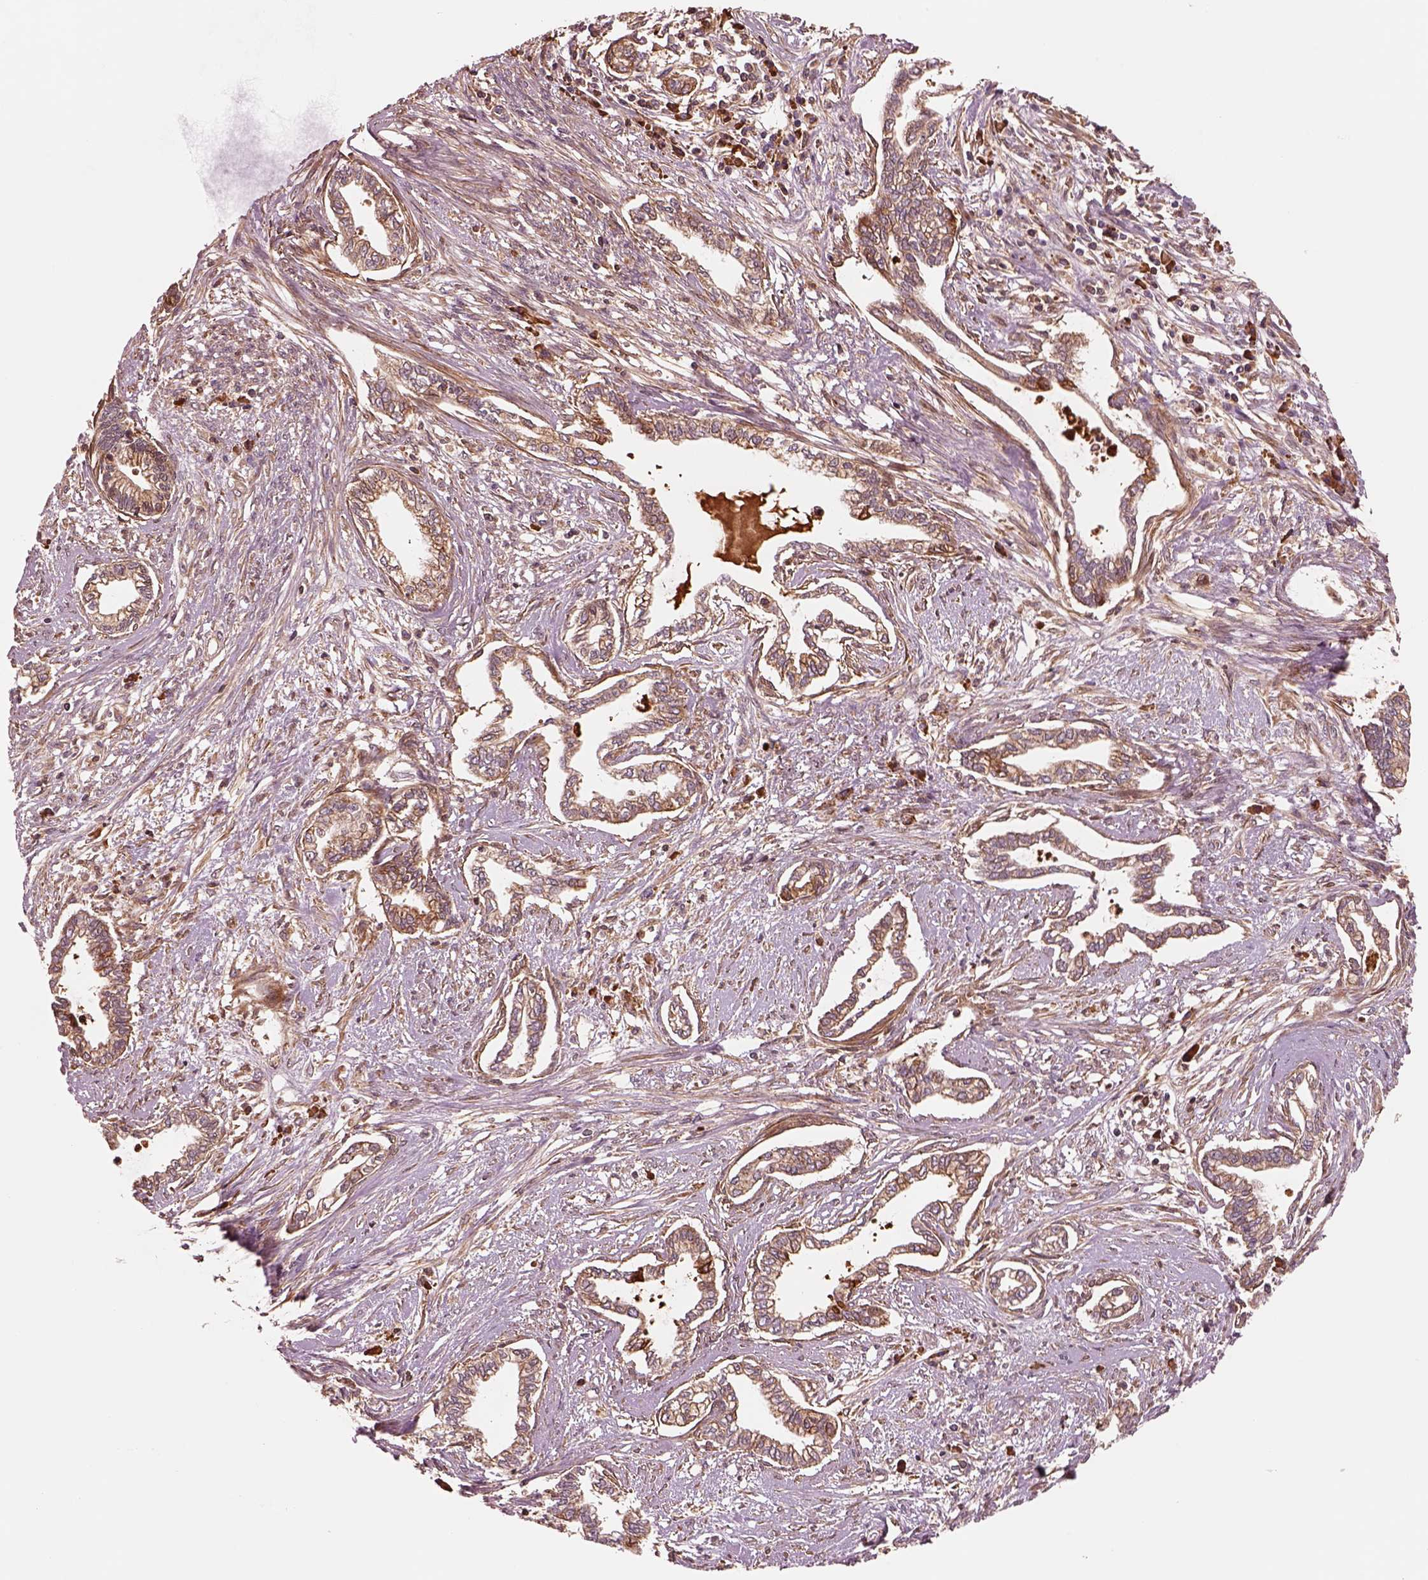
{"staining": {"intensity": "moderate", "quantity": "<25%", "location": "cytoplasmic/membranous"}, "tissue": "cervical cancer", "cell_type": "Tumor cells", "image_type": "cancer", "snomed": [{"axis": "morphology", "description": "Adenocarcinoma, NOS"}, {"axis": "topography", "description": "Cervix"}], "caption": "DAB immunohistochemical staining of human cervical cancer shows moderate cytoplasmic/membranous protein staining in approximately <25% of tumor cells. (brown staining indicates protein expression, while blue staining denotes nuclei).", "gene": "ASCC2", "patient": {"sex": "female", "age": 62}}